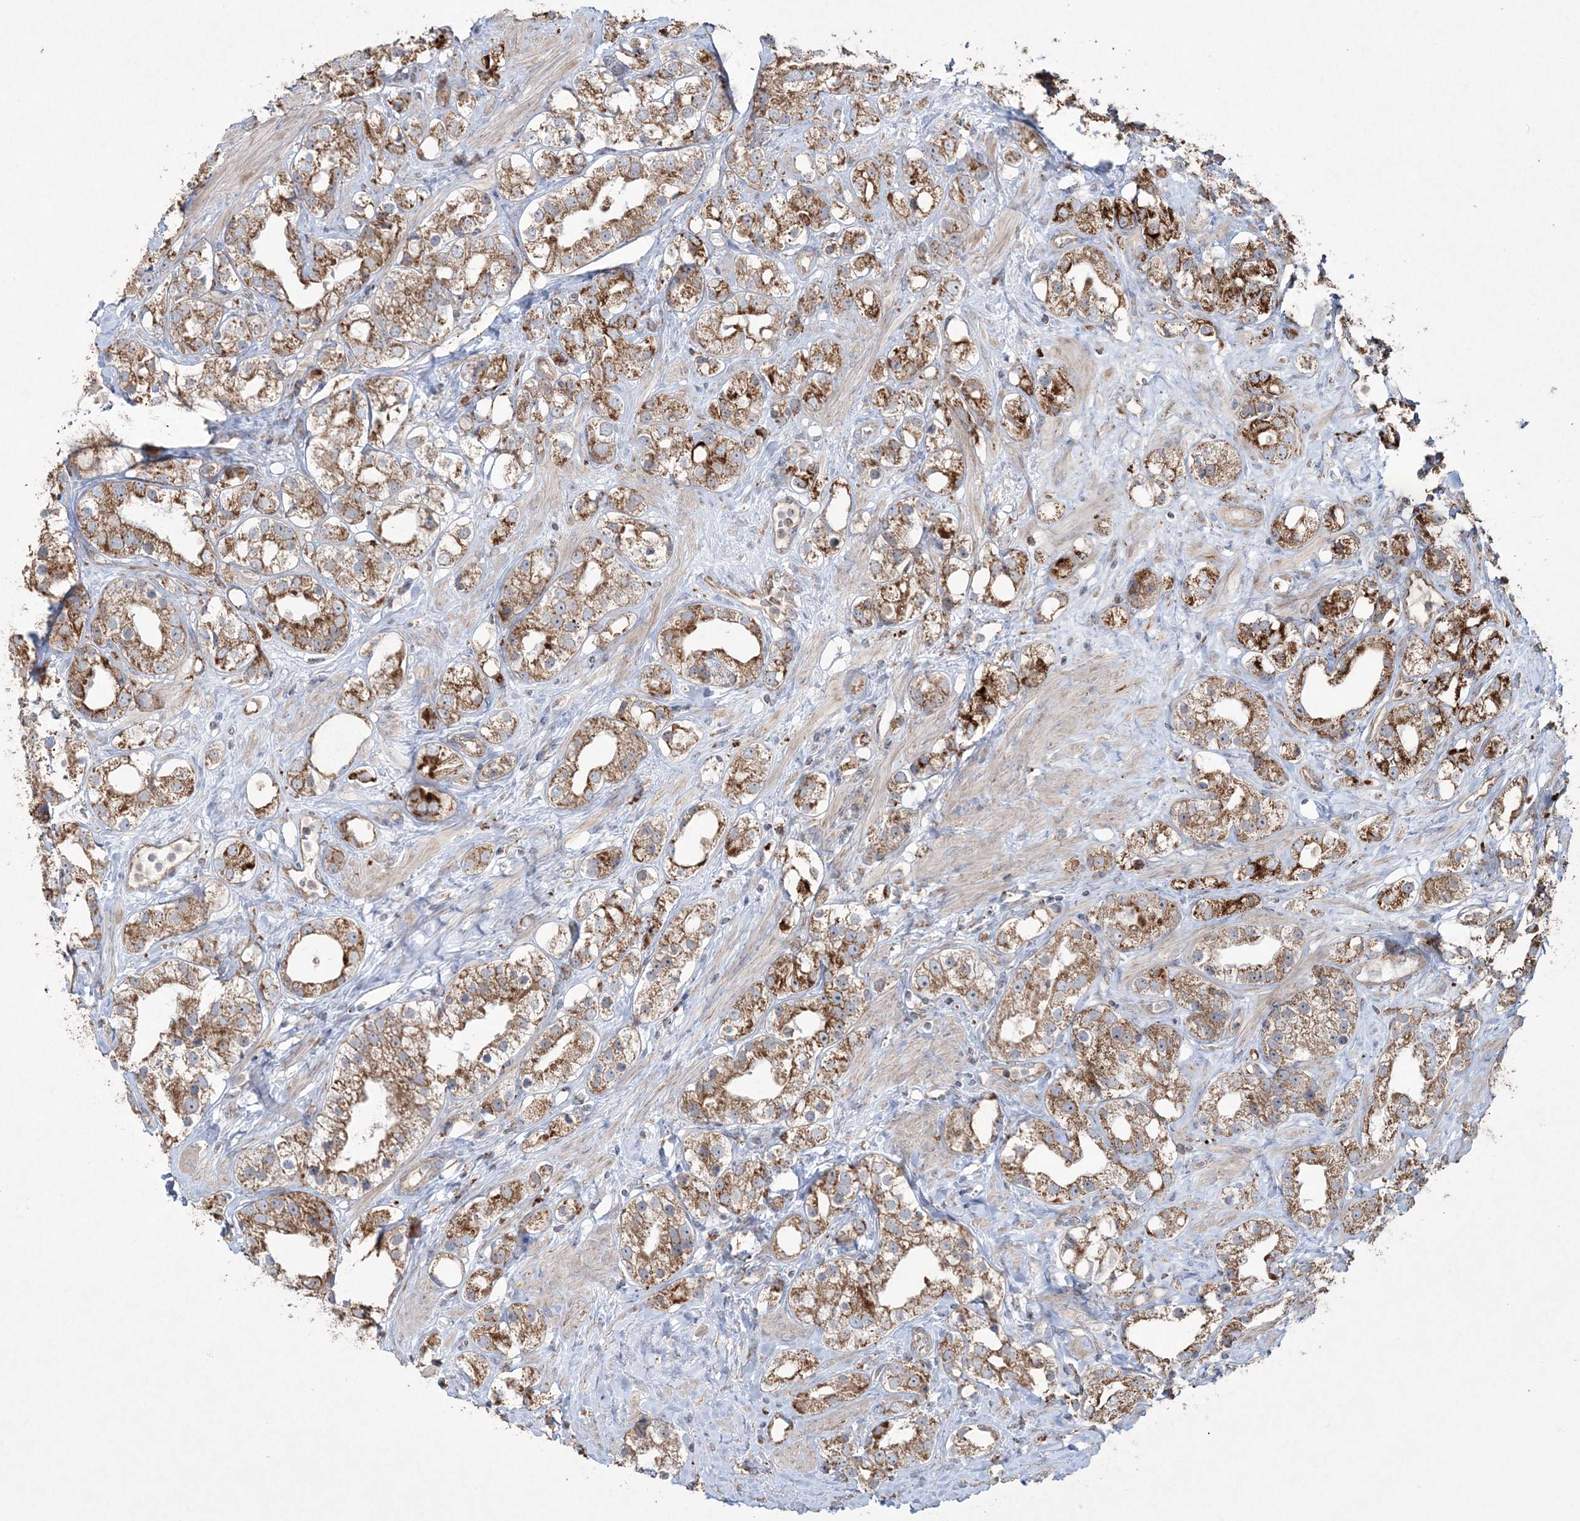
{"staining": {"intensity": "strong", "quantity": ">75%", "location": "cytoplasmic/membranous"}, "tissue": "prostate cancer", "cell_type": "Tumor cells", "image_type": "cancer", "snomed": [{"axis": "morphology", "description": "Adenocarcinoma, NOS"}, {"axis": "topography", "description": "Prostate"}], "caption": "Tumor cells reveal high levels of strong cytoplasmic/membranous positivity in approximately >75% of cells in prostate cancer (adenocarcinoma).", "gene": "TTC7A", "patient": {"sex": "male", "age": 79}}